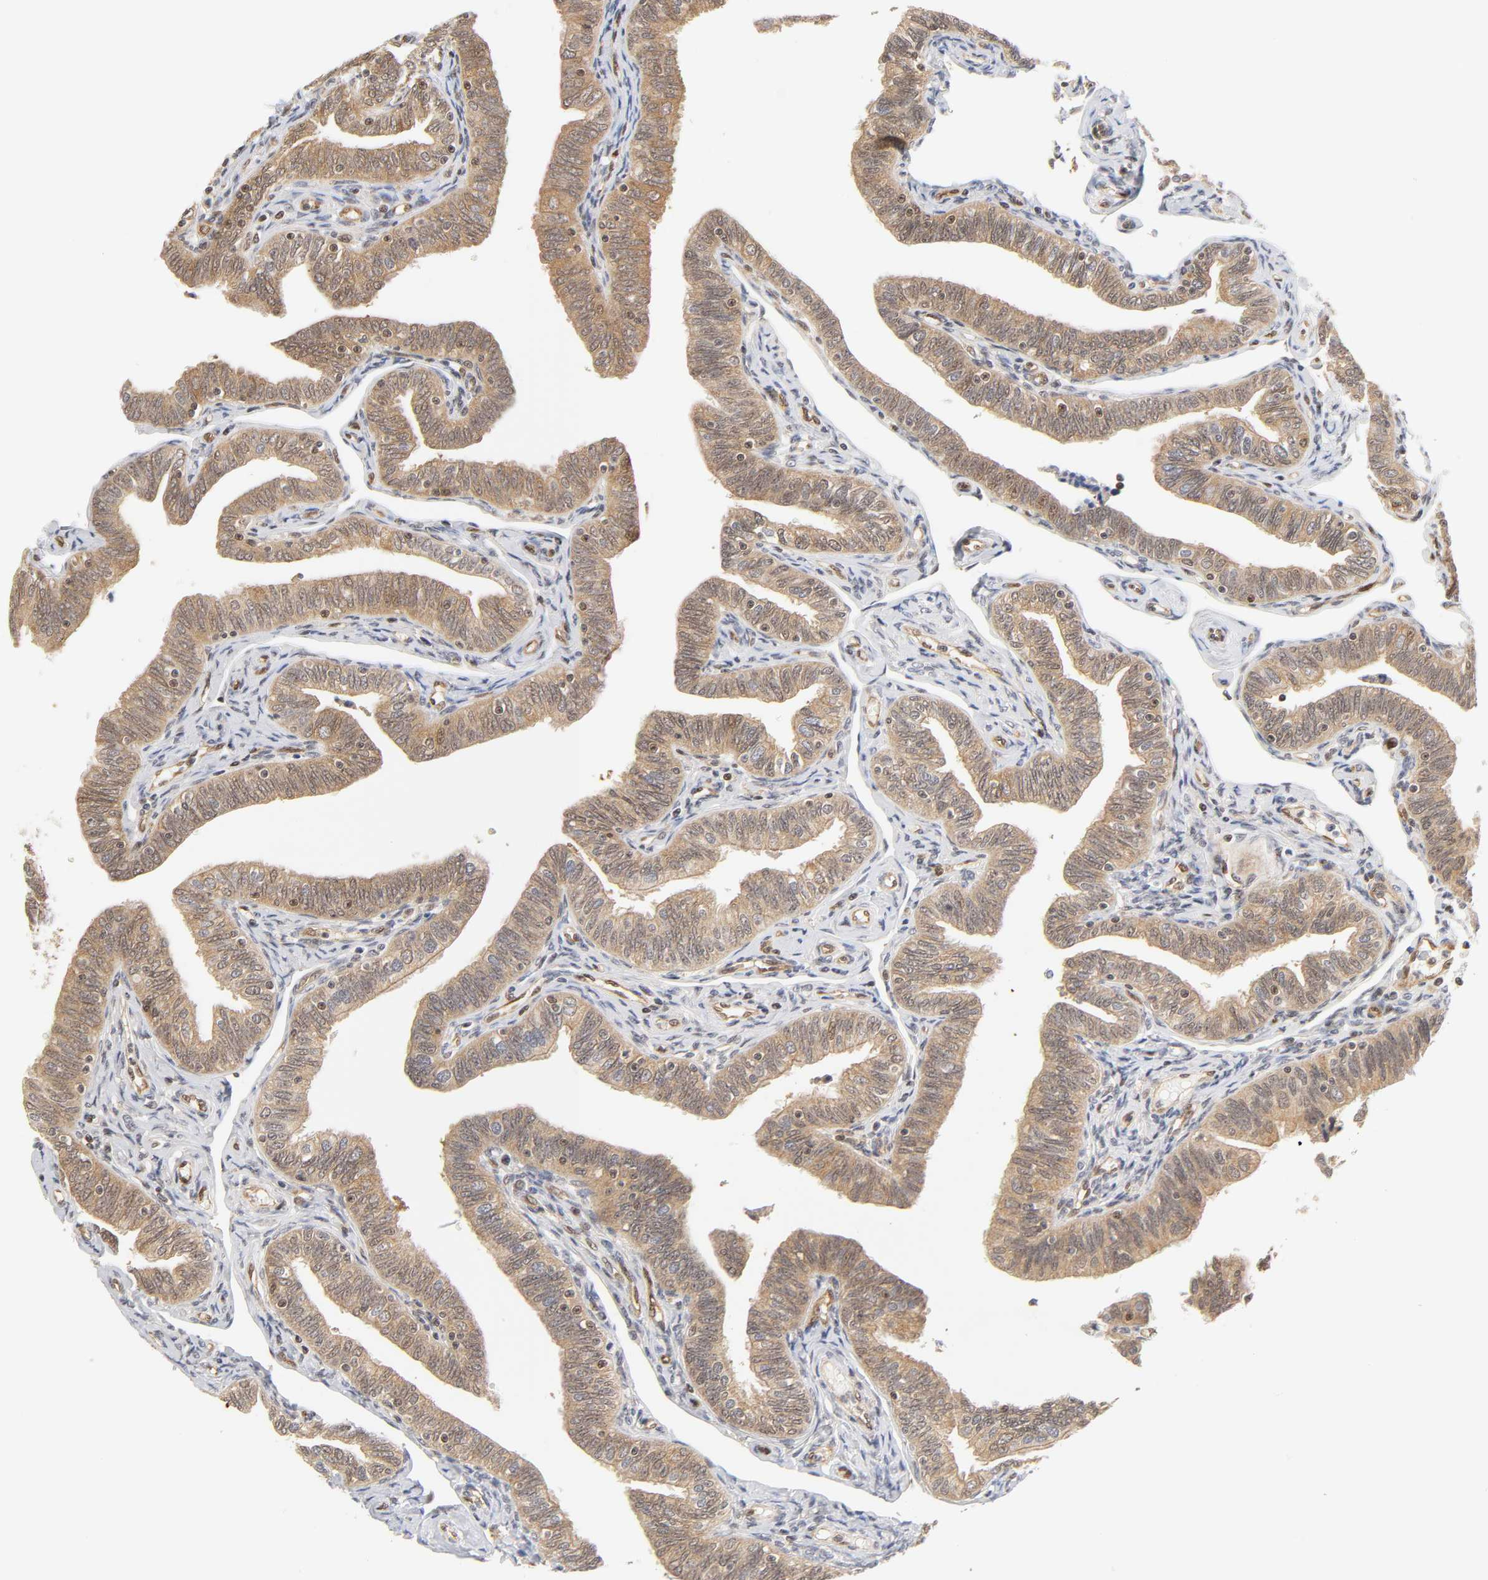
{"staining": {"intensity": "weak", "quantity": ">75%", "location": "cytoplasmic/membranous,nuclear"}, "tissue": "fallopian tube", "cell_type": "Glandular cells", "image_type": "normal", "snomed": [{"axis": "morphology", "description": "Normal tissue, NOS"}, {"axis": "topography", "description": "Fallopian tube"}, {"axis": "topography", "description": "Ovary"}], "caption": "Immunohistochemical staining of benign human fallopian tube reveals weak cytoplasmic/membranous,nuclear protein positivity in about >75% of glandular cells. The staining is performed using DAB (3,3'-diaminobenzidine) brown chromogen to label protein expression. The nuclei are counter-stained blue using hematoxylin.", "gene": "CDC37", "patient": {"sex": "female", "age": 69}}